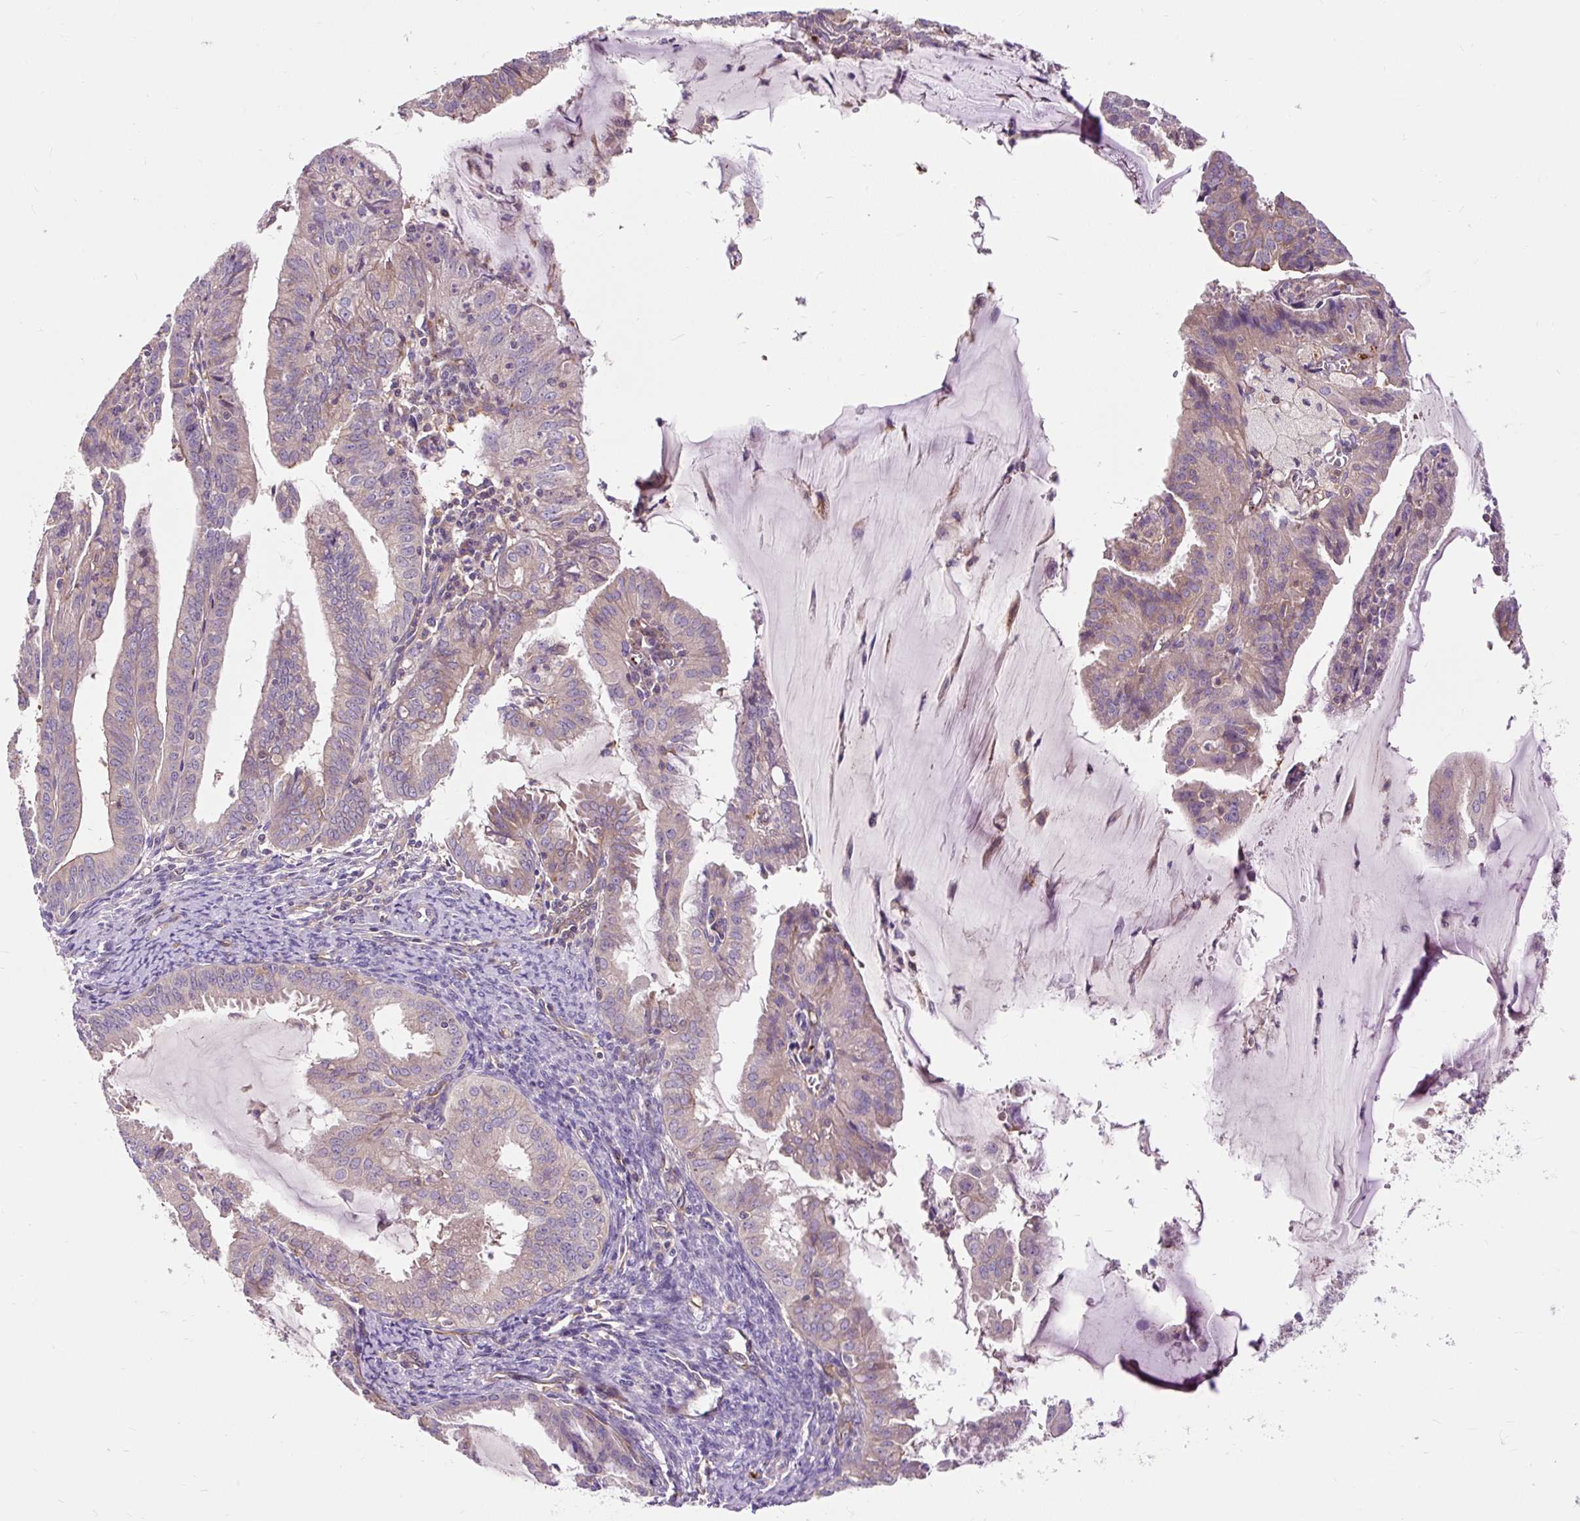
{"staining": {"intensity": "weak", "quantity": "<25%", "location": "cytoplasmic/membranous"}, "tissue": "endometrial cancer", "cell_type": "Tumor cells", "image_type": "cancer", "snomed": [{"axis": "morphology", "description": "Adenocarcinoma, NOS"}, {"axis": "topography", "description": "Endometrium"}], "caption": "High magnification brightfield microscopy of endometrial cancer (adenocarcinoma) stained with DAB (3,3'-diaminobenzidine) (brown) and counterstained with hematoxylin (blue): tumor cells show no significant staining.", "gene": "PCDHGB3", "patient": {"sex": "female", "age": 70}}